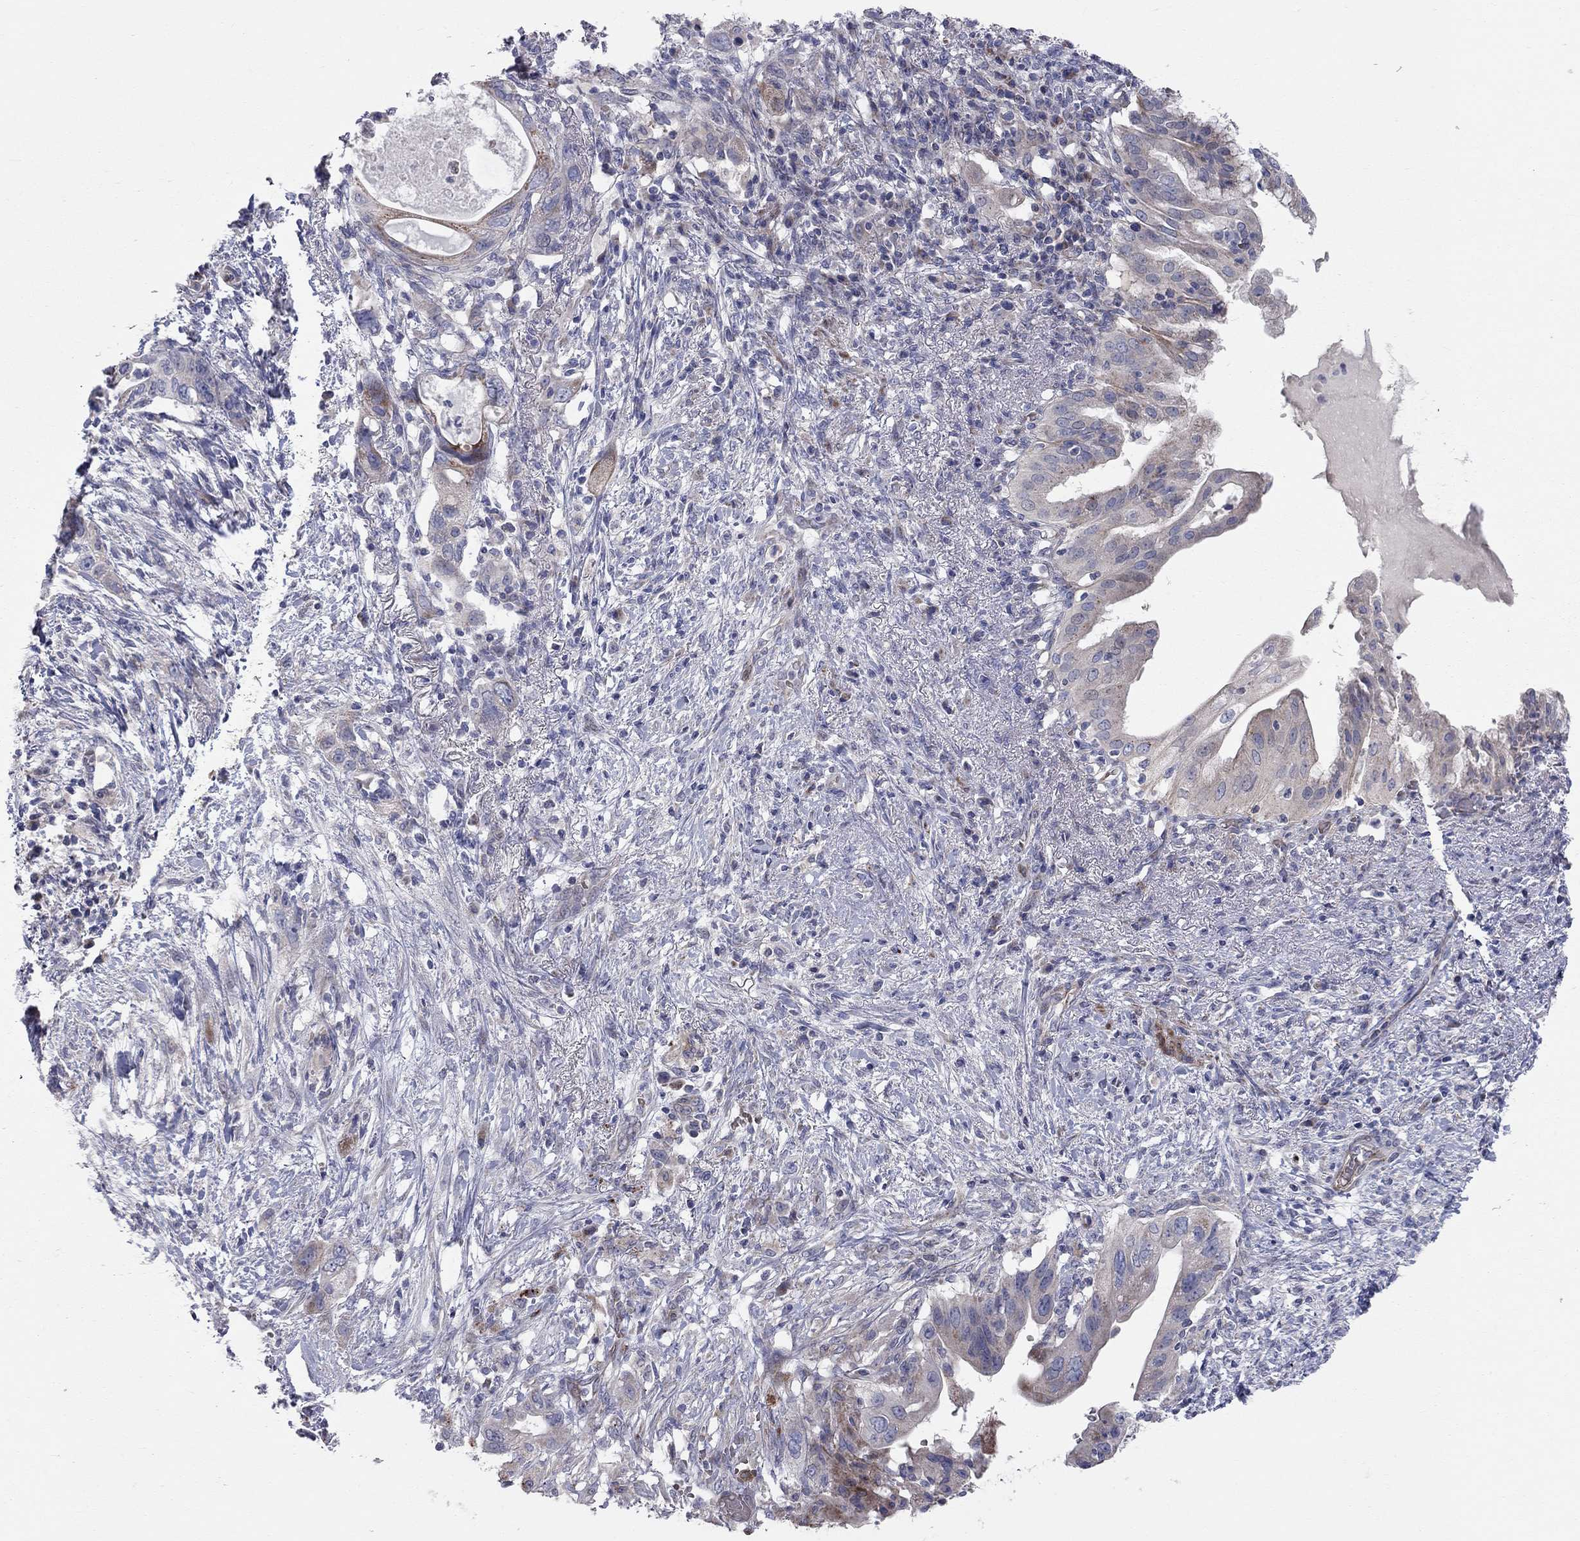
{"staining": {"intensity": "weak", "quantity": "<25%", "location": "cytoplasmic/membranous"}, "tissue": "pancreatic cancer", "cell_type": "Tumor cells", "image_type": "cancer", "snomed": [{"axis": "morphology", "description": "Adenocarcinoma, NOS"}, {"axis": "topography", "description": "Pancreas"}], "caption": "The micrograph demonstrates no staining of tumor cells in pancreatic cancer (adenocarcinoma). Brightfield microscopy of IHC stained with DAB (brown) and hematoxylin (blue), captured at high magnification.", "gene": "KANSL1L", "patient": {"sex": "female", "age": 72}}